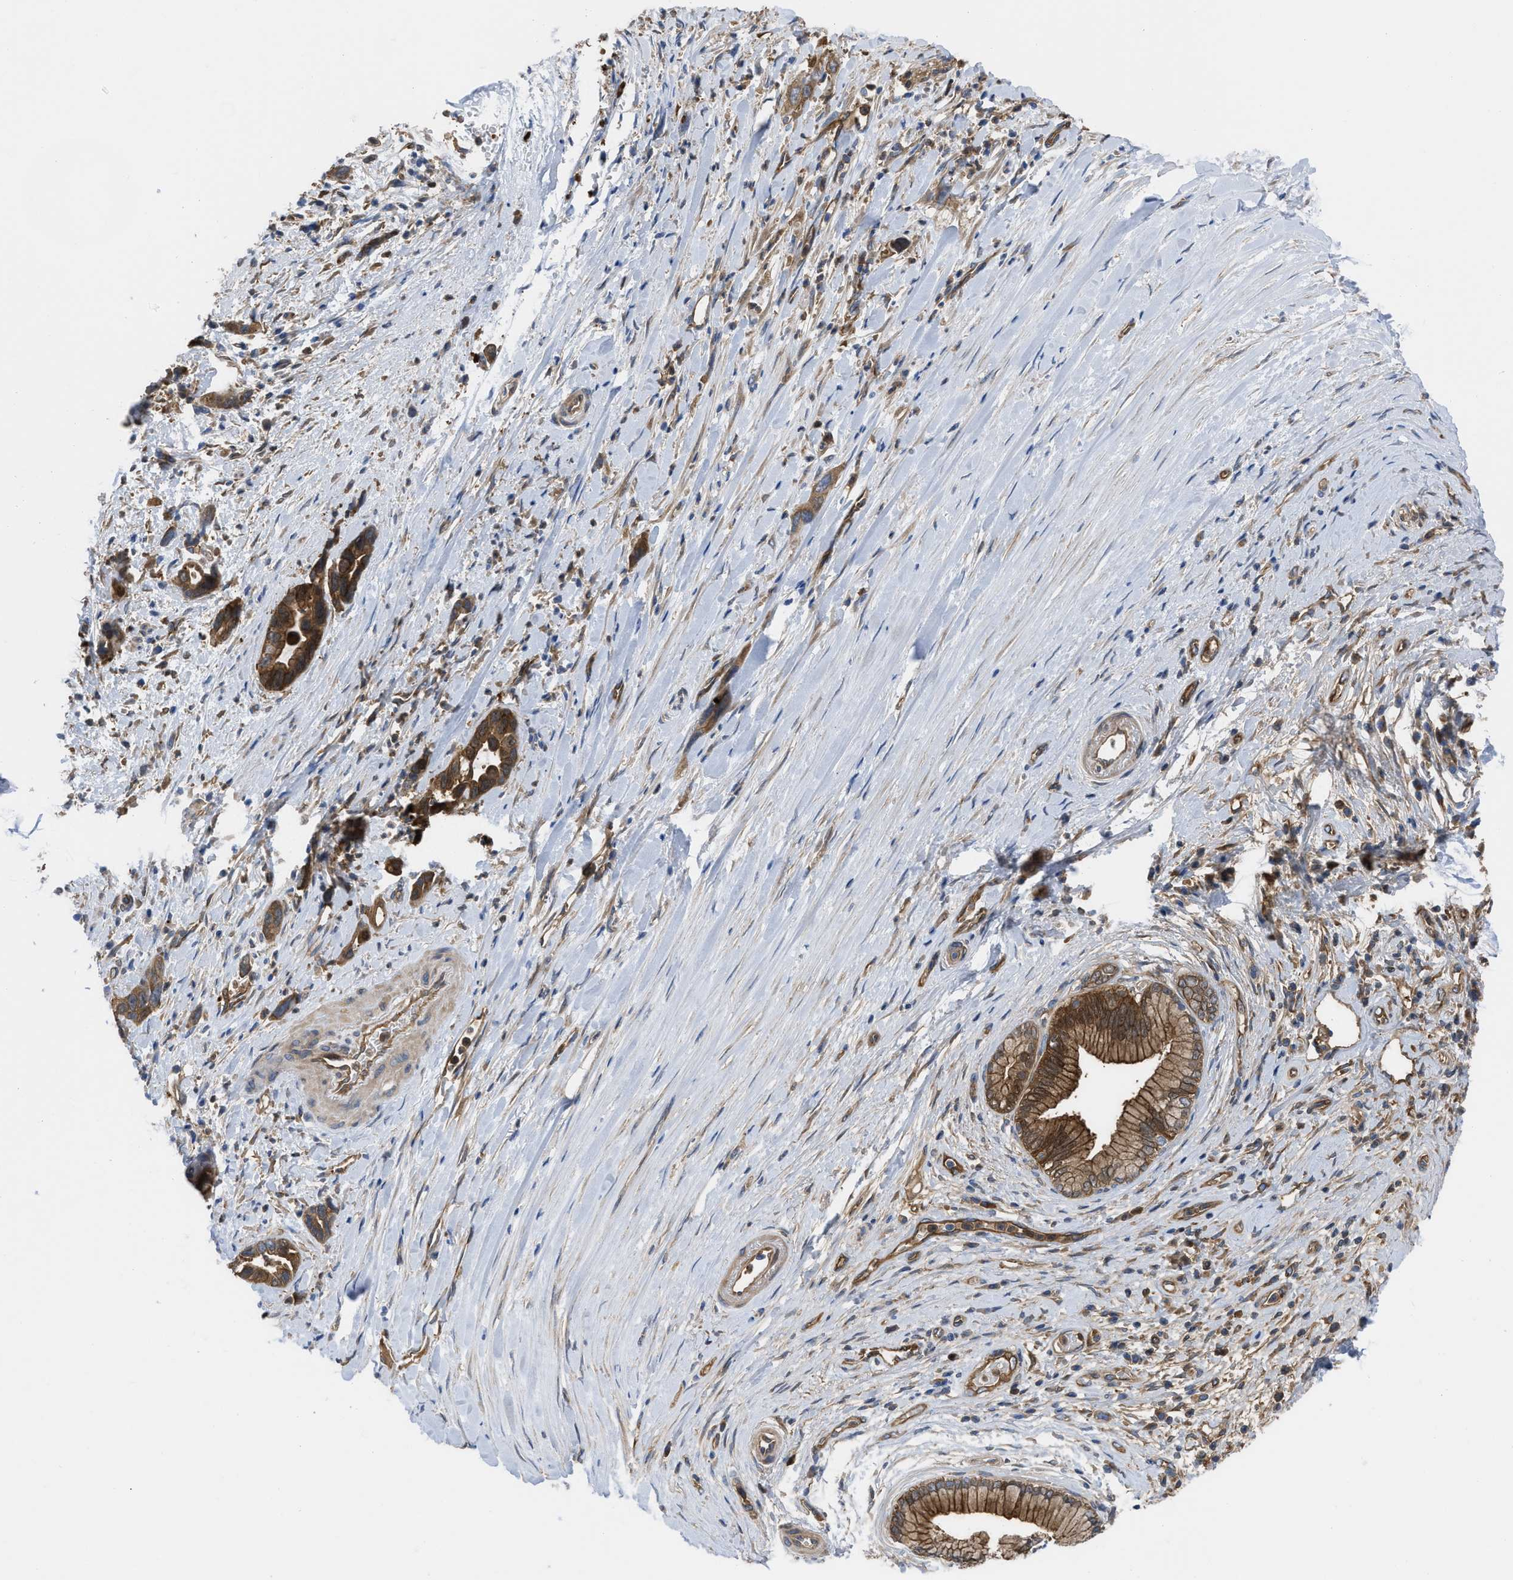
{"staining": {"intensity": "moderate", "quantity": ">75%", "location": "cytoplasmic/membranous"}, "tissue": "pancreatic cancer", "cell_type": "Tumor cells", "image_type": "cancer", "snomed": [{"axis": "morphology", "description": "Adenocarcinoma, NOS"}, {"axis": "topography", "description": "Pancreas"}], "caption": "This histopathology image displays immunohistochemistry (IHC) staining of adenocarcinoma (pancreatic), with medium moderate cytoplasmic/membranous staining in about >75% of tumor cells.", "gene": "TRIOBP", "patient": {"sex": "female", "age": 70}}